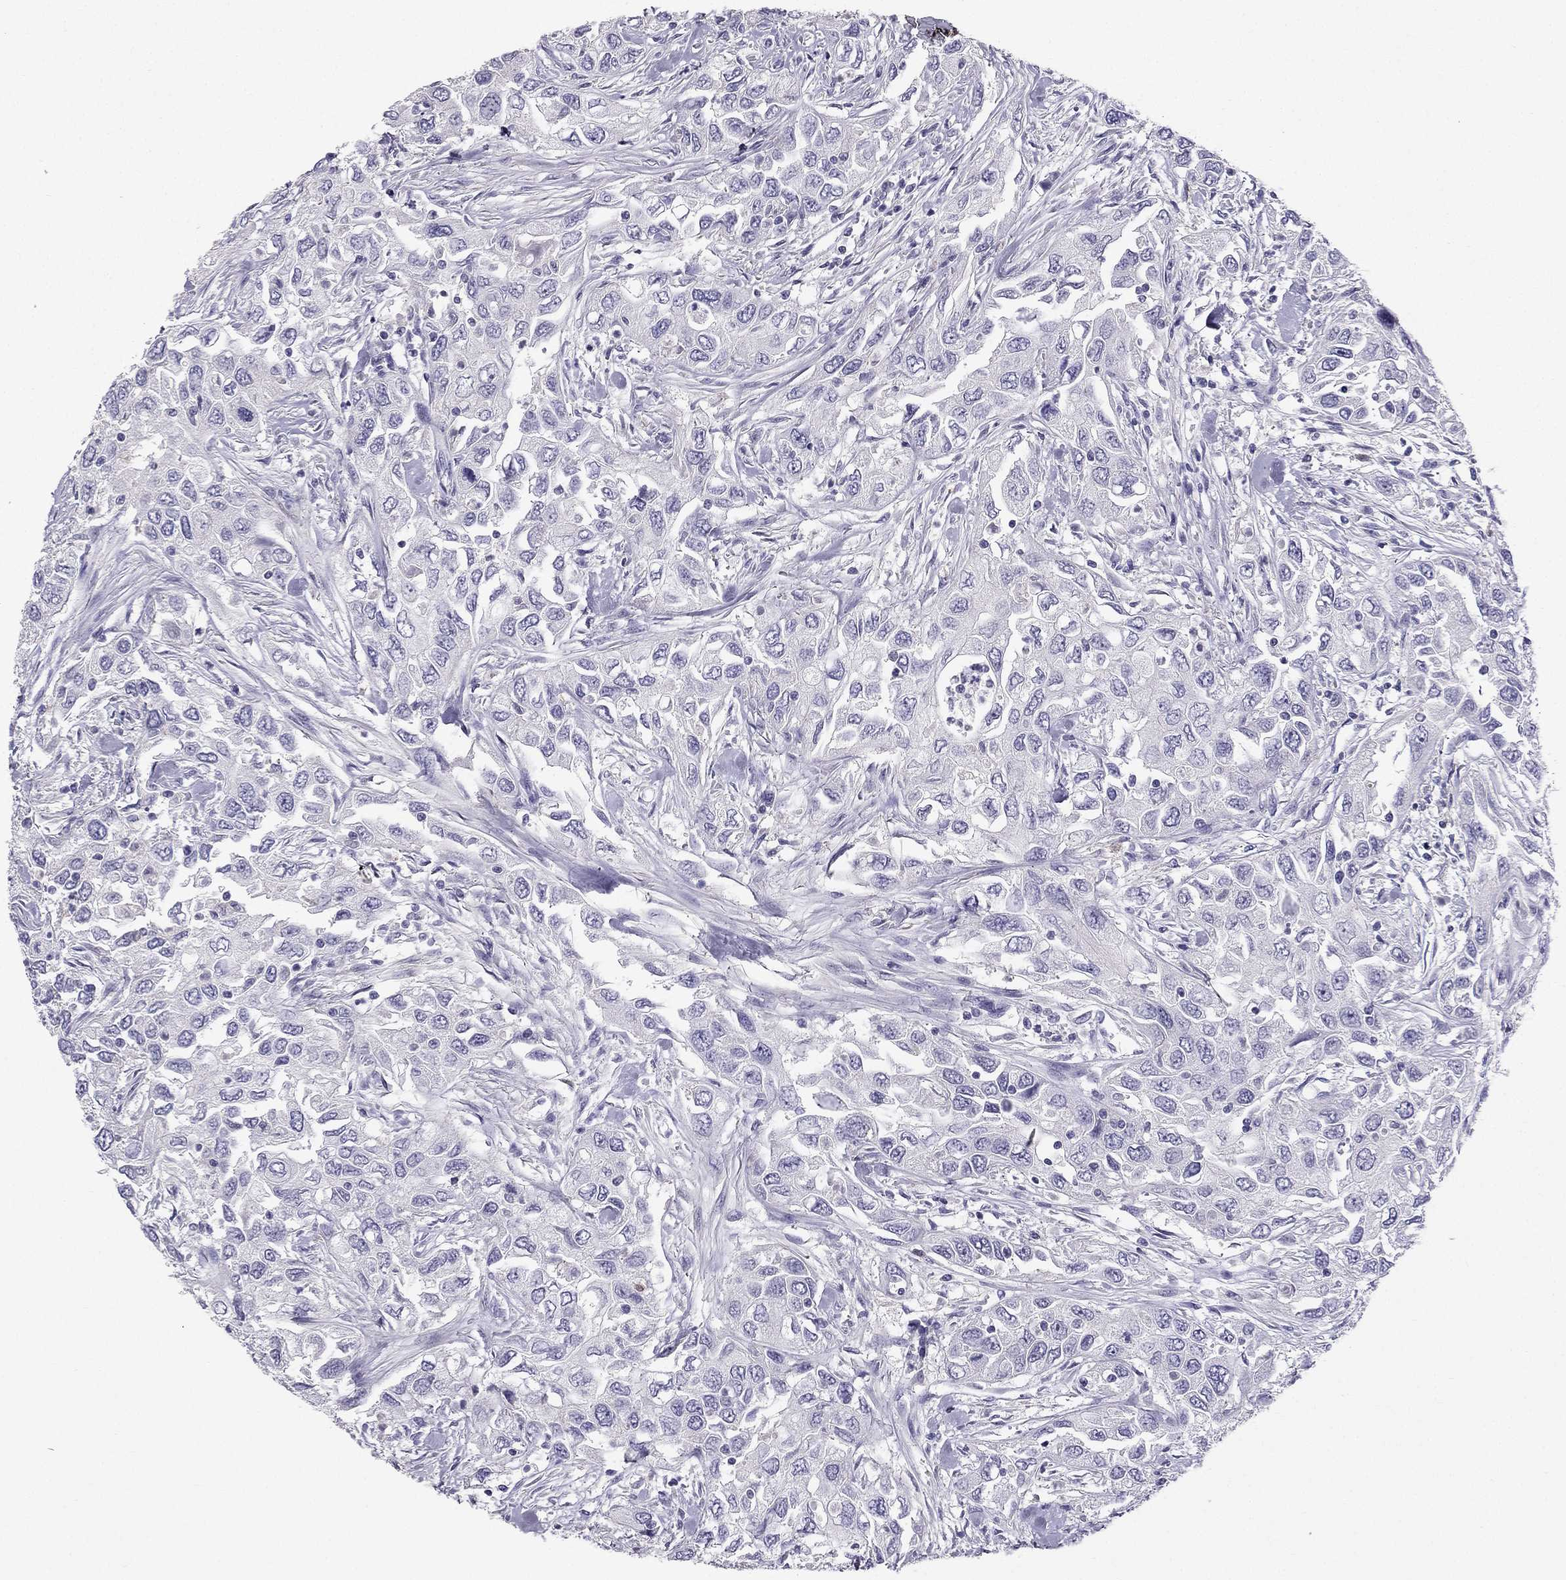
{"staining": {"intensity": "negative", "quantity": "none", "location": "none"}, "tissue": "urothelial cancer", "cell_type": "Tumor cells", "image_type": "cancer", "snomed": [{"axis": "morphology", "description": "Urothelial carcinoma, High grade"}, {"axis": "topography", "description": "Urinary bladder"}], "caption": "Photomicrograph shows no significant protein expression in tumor cells of high-grade urothelial carcinoma. (DAB IHC visualized using brightfield microscopy, high magnification).", "gene": "LMTK3", "patient": {"sex": "male", "age": 76}}